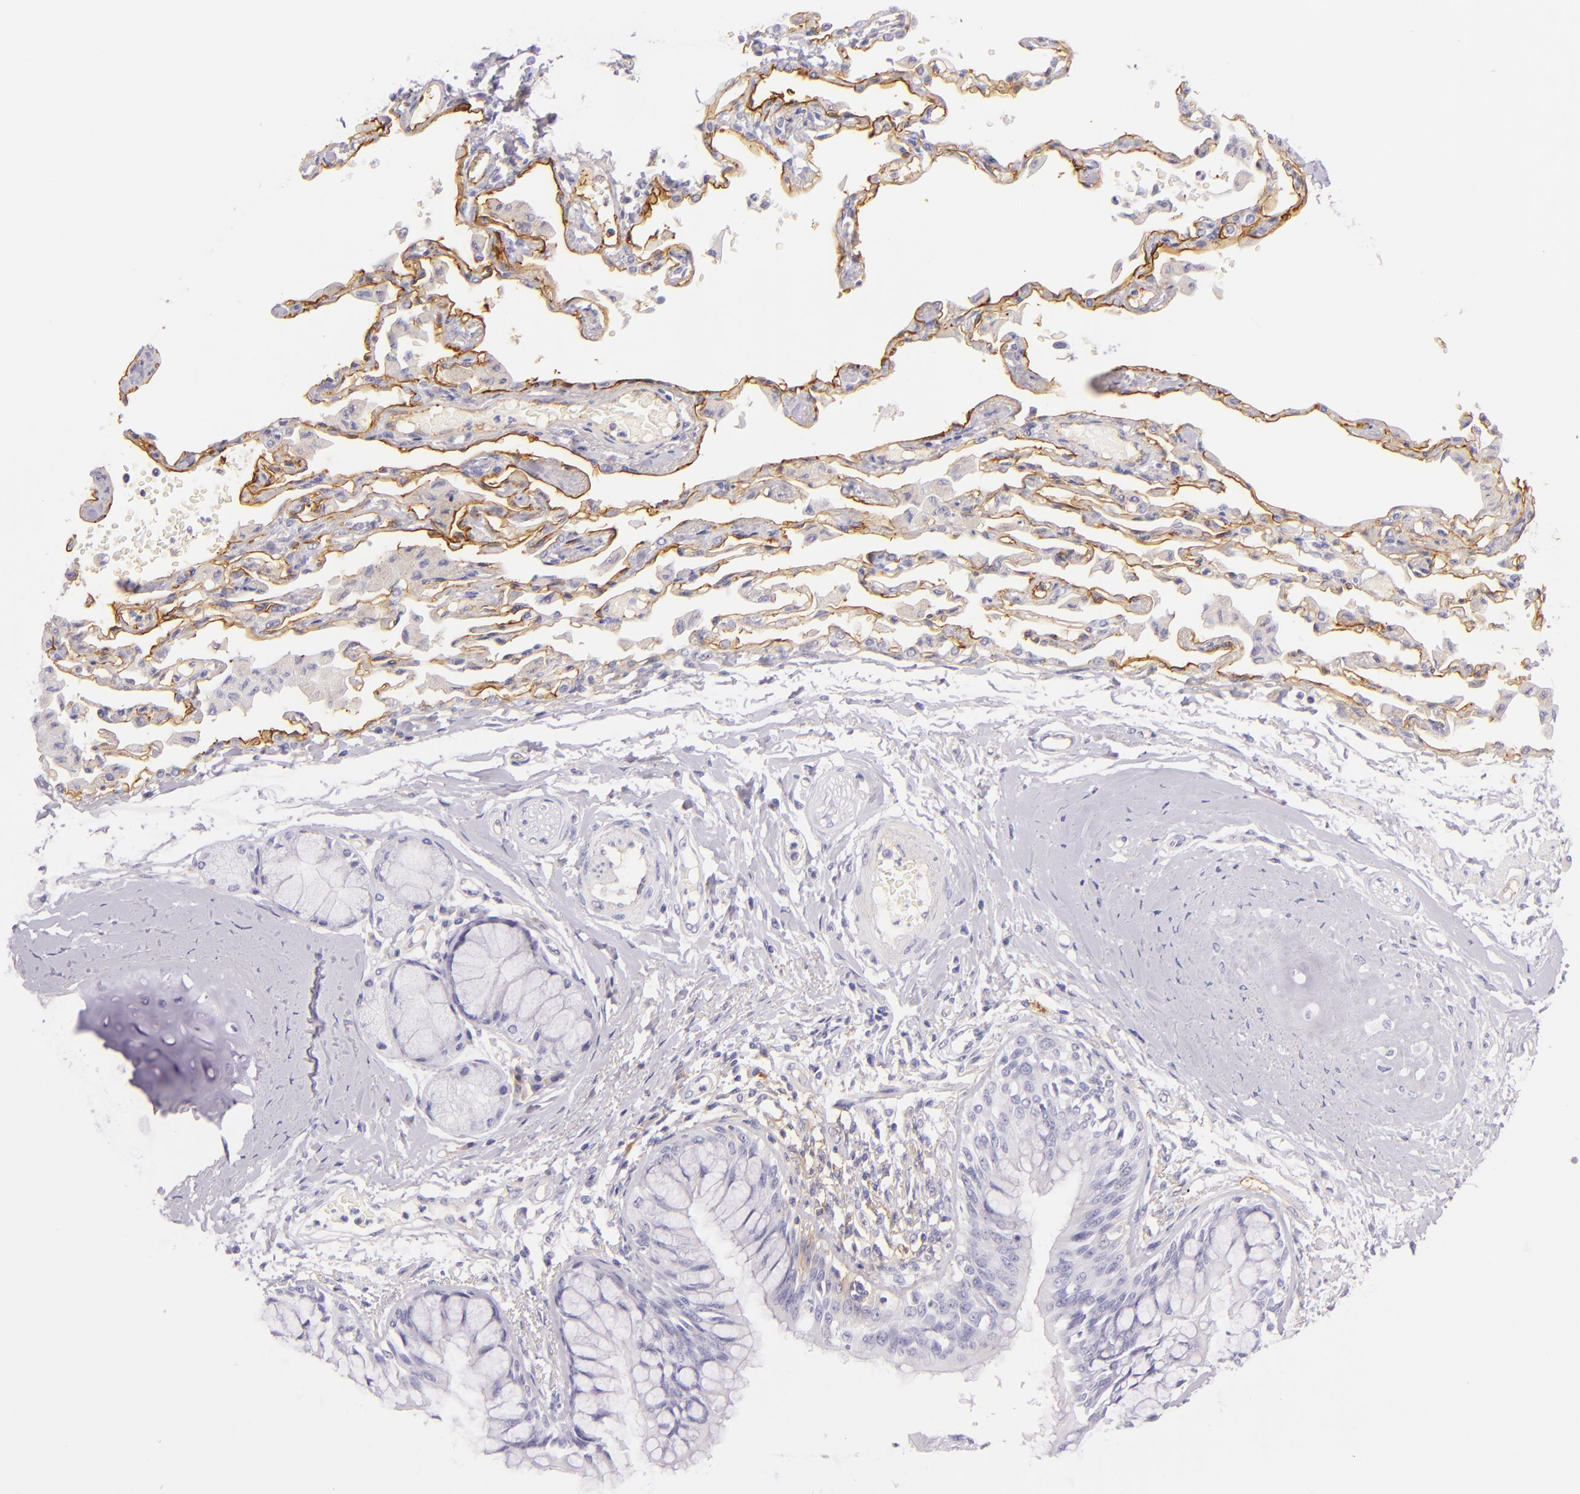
{"staining": {"intensity": "negative", "quantity": "none", "location": "none"}, "tissue": "bronchus", "cell_type": "Respiratory epithelial cells", "image_type": "normal", "snomed": [{"axis": "morphology", "description": "Normal tissue, NOS"}, {"axis": "topography", "description": "Cartilage tissue"}, {"axis": "topography", "description": "Bronchus"}, {"axis": "topography", "description": "Lung"}, {"axis": "topography", "description": "Peripheral nerve tissue"}], "caption": "The histopathology image shows no staining of respiratory epithelial cells in benign bronchus.", "gene": "ICAM1", "patient": {"sex": "female", "age": 49}}